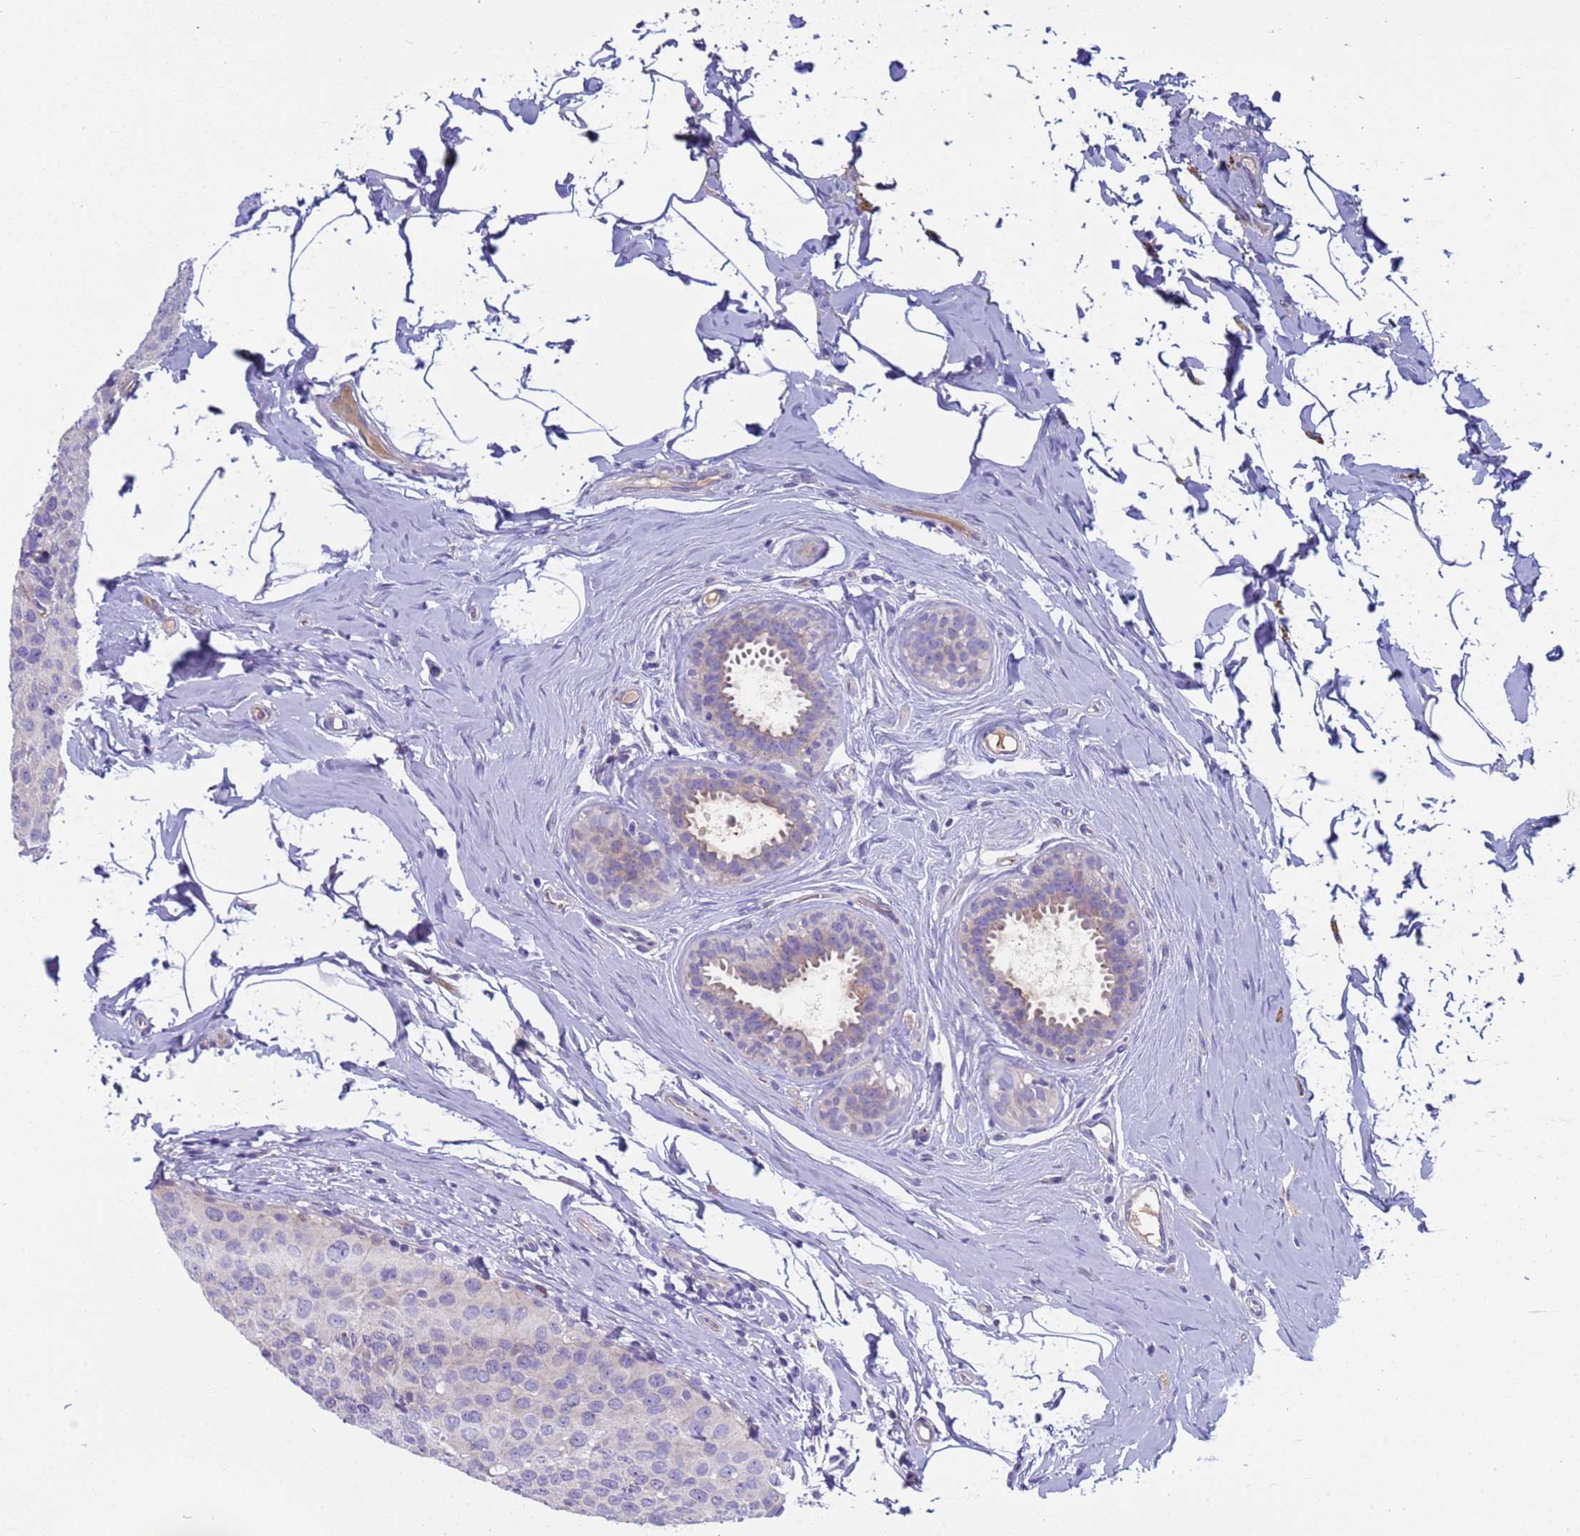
{"staining": {"intensity": "negative", "quantity": "none", "location": "none"}, "tissue": "breast cancer", "cell_type": "Tumor cells", "image_type": "cancer", "snomed": [{"axis": "morphology", "description": "Duct carcinoma"}, {"axis": "topography", "description": "Breast"}], "caption": "Tumor cells are negative for protein expression in human breast cancer (infiltrating ductal carcinoma).", "gene": "C4orf46", "patient": {"sex": "female", "age": 55}}